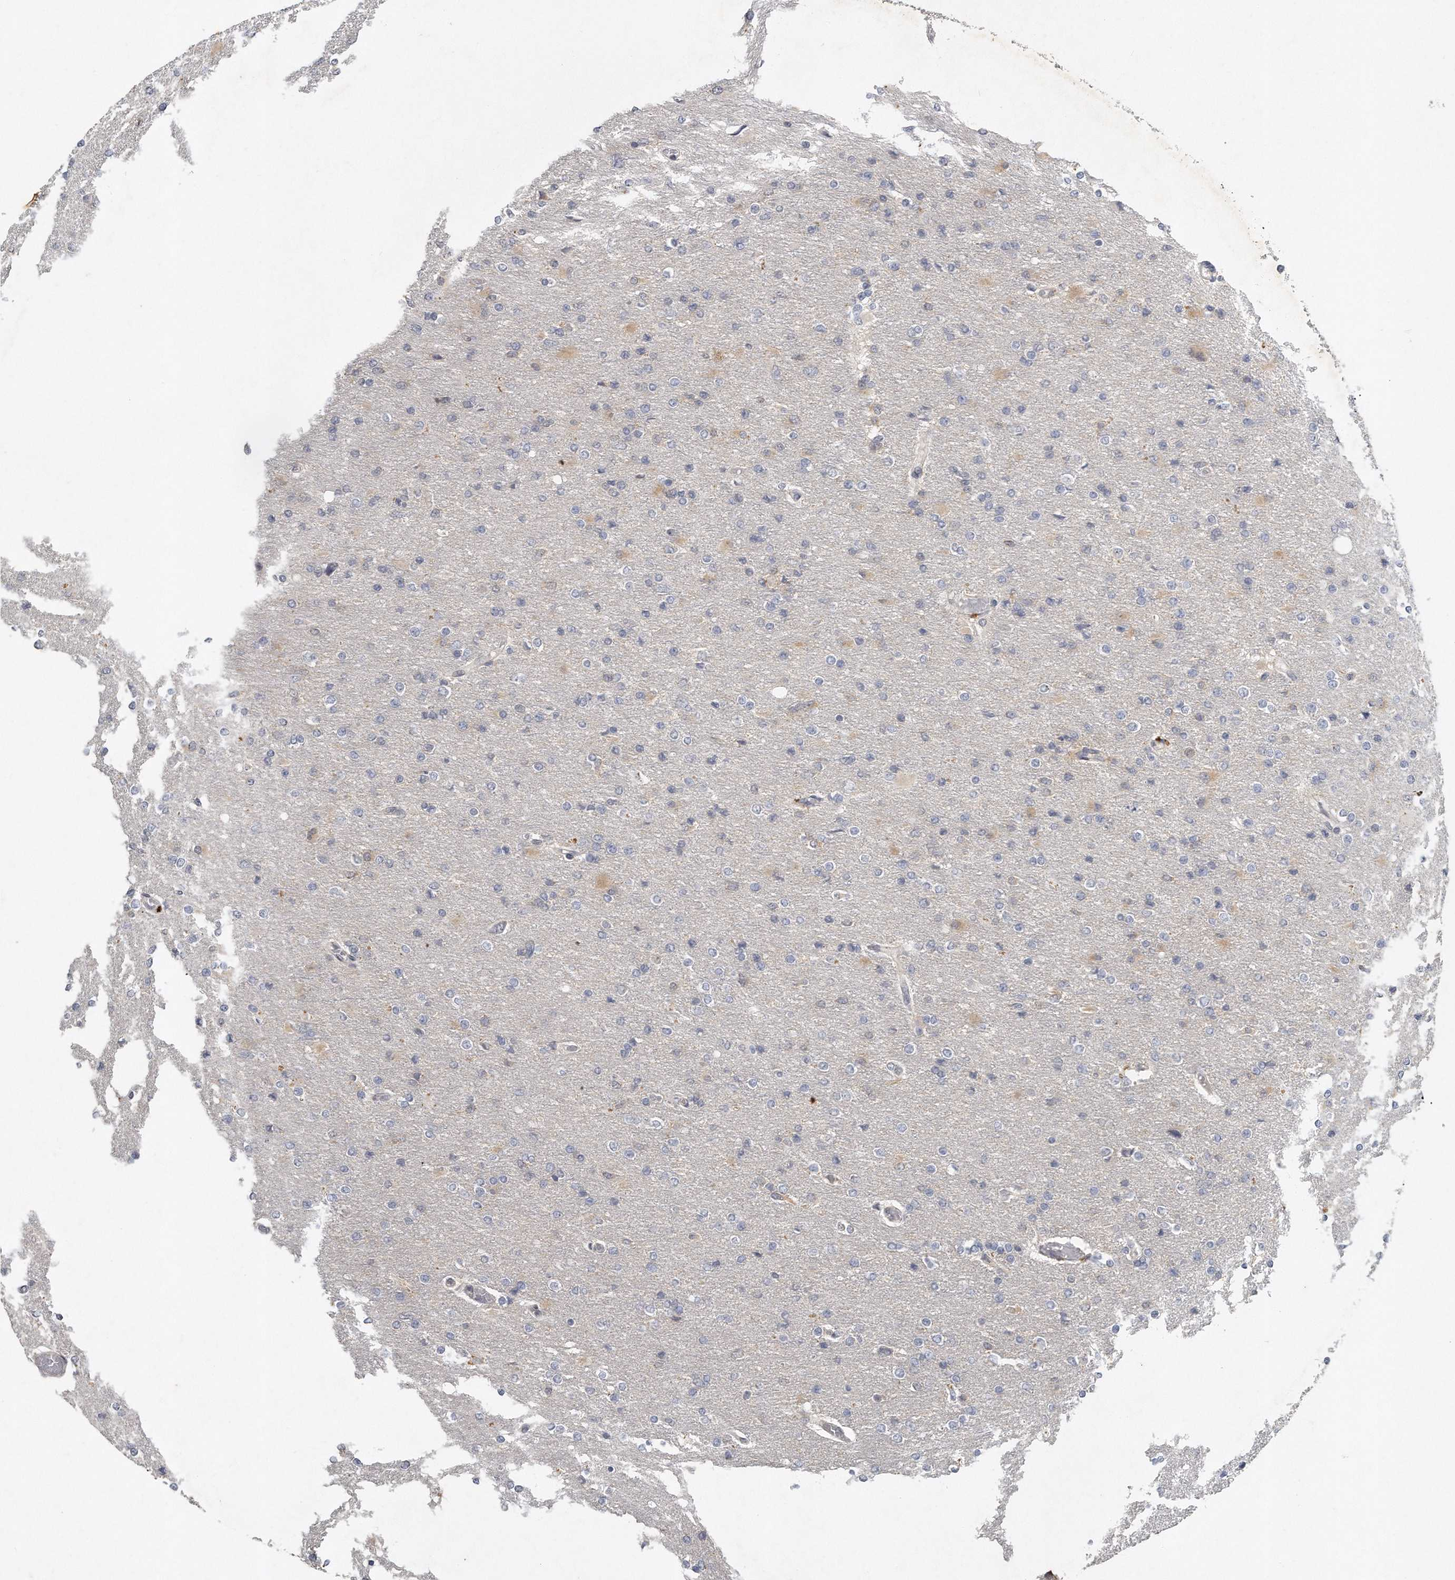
{"staining": {"intensity": "negative", "quantity": "none", "location": "none"}, "tissue": "glioma", "cell_type": "Tumor cells", "image_type": "cancer", "snomed": [{"axis": "morphology", "description": "Glioma, malignant, High grade"}, {"axis": "topography", "description": "Cerebral cortex"}], "caption": "High power microscopy photomicrograph of an immunohistochemistry (IHC) histopathology image of malignant high-grade glioma, revealing no significant expression in tumor cells. (Brightfield microscopy of DAB (3,3'-diaminobenzidine) immunohistochemistry (IHC) at high magnification).", "gene": "CAMK1", "patient": {"sex": "female", "age": 36}}